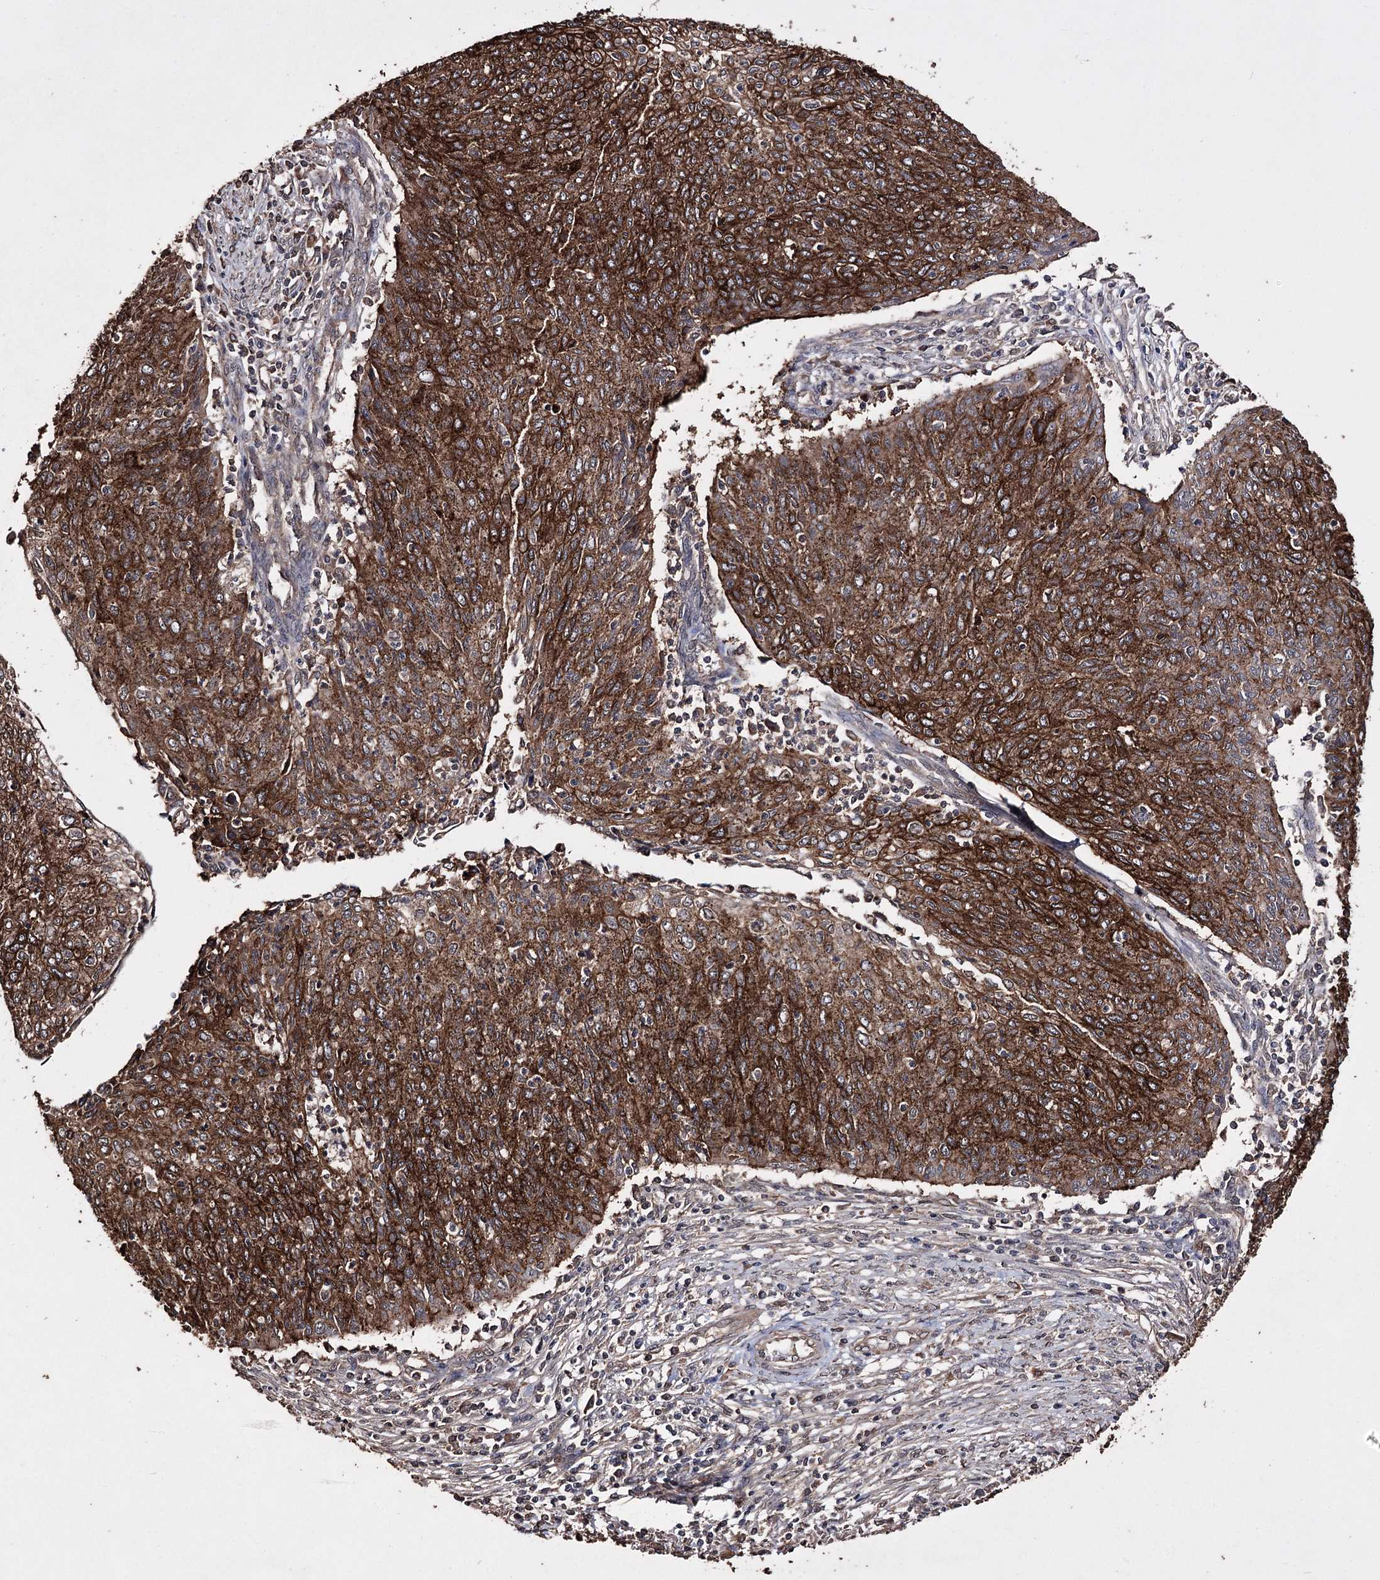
{"staining": {"intensity": "strong", "quantity": ">75%", "location": "cytoplasmic/membranous"}, "tissue": "cervical cancer", "cell_type": "Tumor cells", "image_type": "cancer", "snomed": [{"axis": "morphology", "description": "Squamous cell carcinoma, NOS"}, {"axis": "topography", "description": "Cervix"}], "caption": "Cervical cancer (squamous cell carcinoma) stained for a protein (brown) exhibits strong cytoplasmic/membranous positive positivity in approximately >75% of tumor cells.", "gene": "ZNF662", "patient": {"sex": "female", "age": 38}}